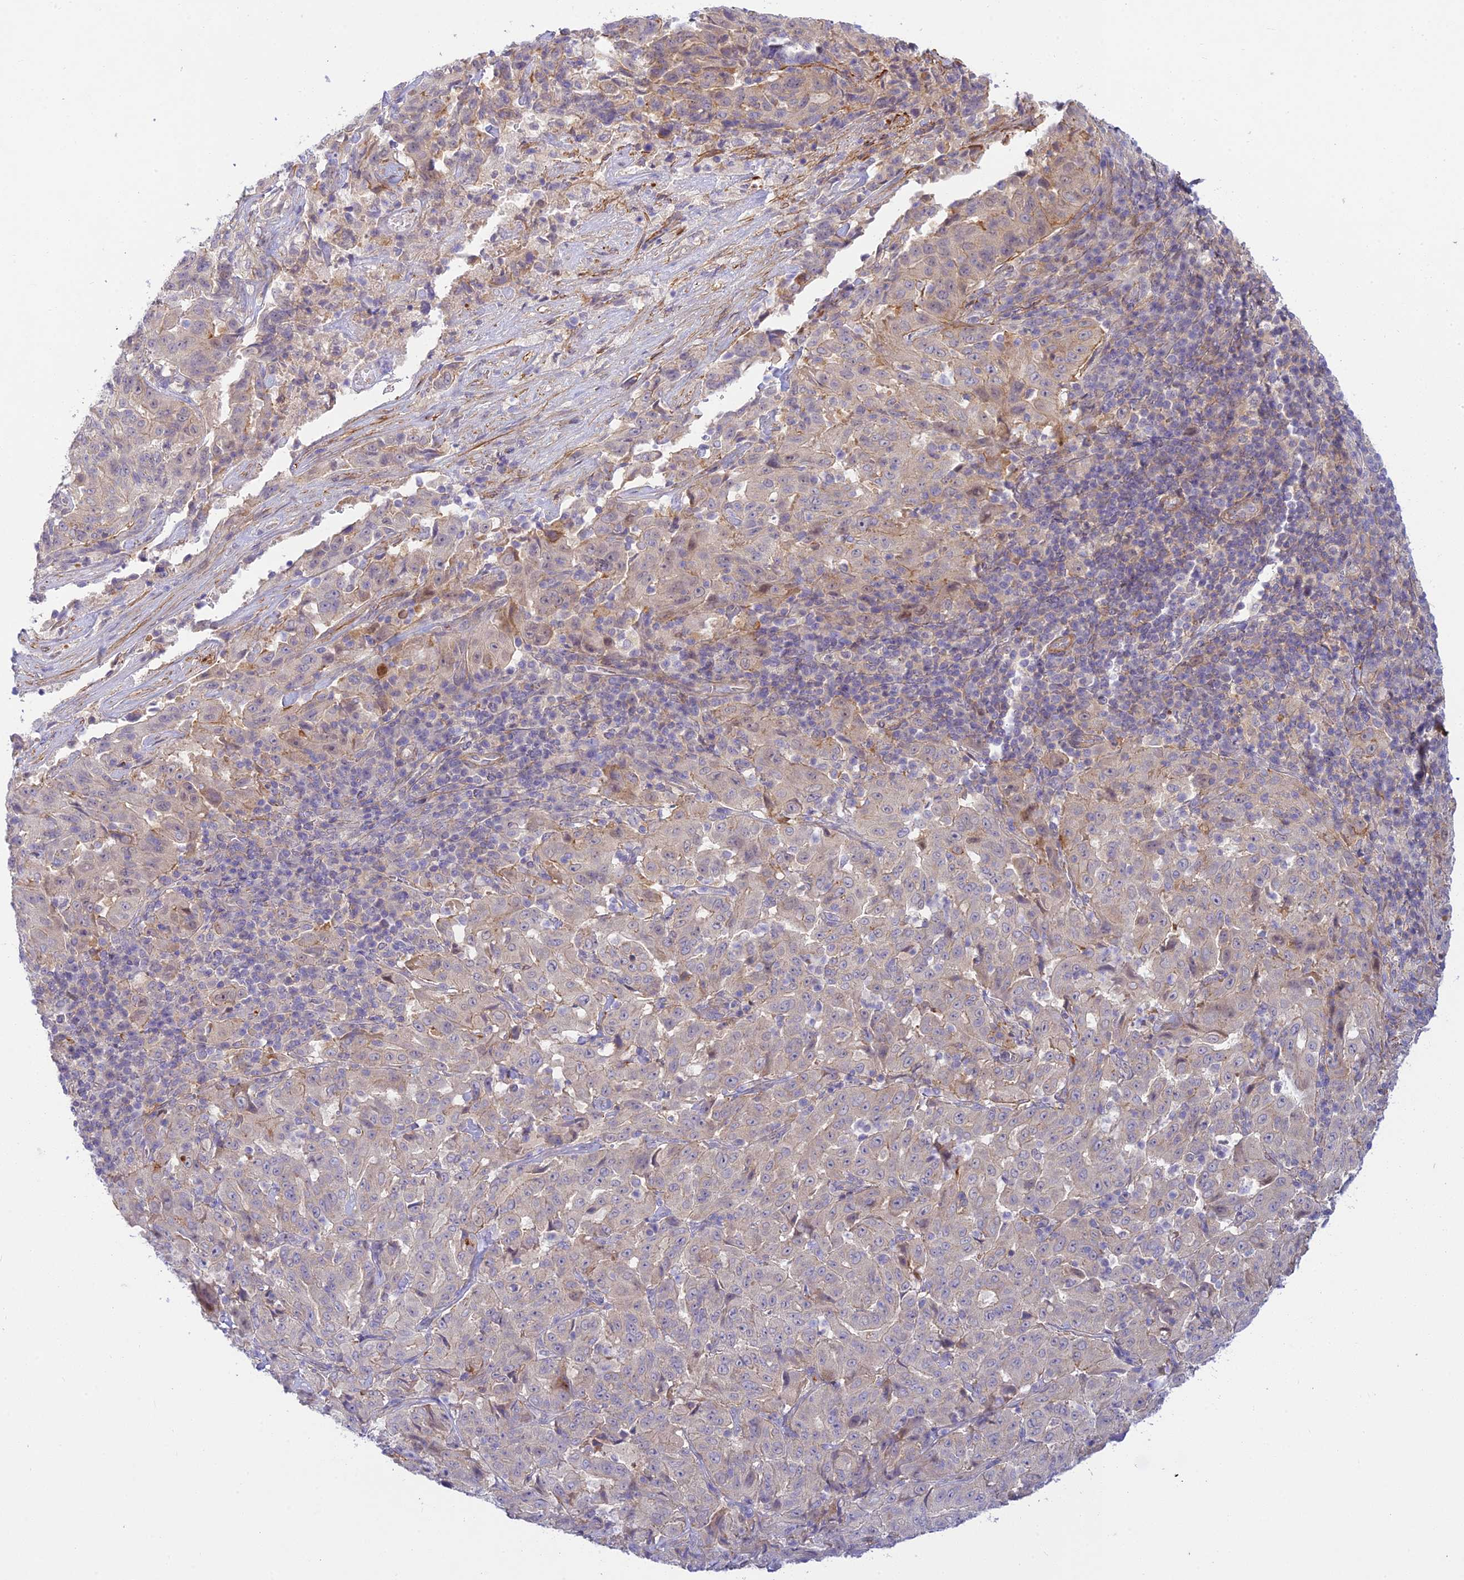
{"staining": {"intensity": "weak", "quantity": "25%-75%", "location": "cytoplasmic/membranous"}, "tissue": "pancreatic cancer", "cell_type": "Tumor cells", "image_type": "cancer", "snomed": [{"axis": "morphology", "description": "Adenocarcinoma, NOS"}, {"axis": "topography", "description": "Pancreas"}], "caption": "Pancreatic adenocarcinoma stained with a protein marker exhibits weak staining in tumor cells.", "gene": "FBXW4", "patient": {"sex": "male", "age": 63}}